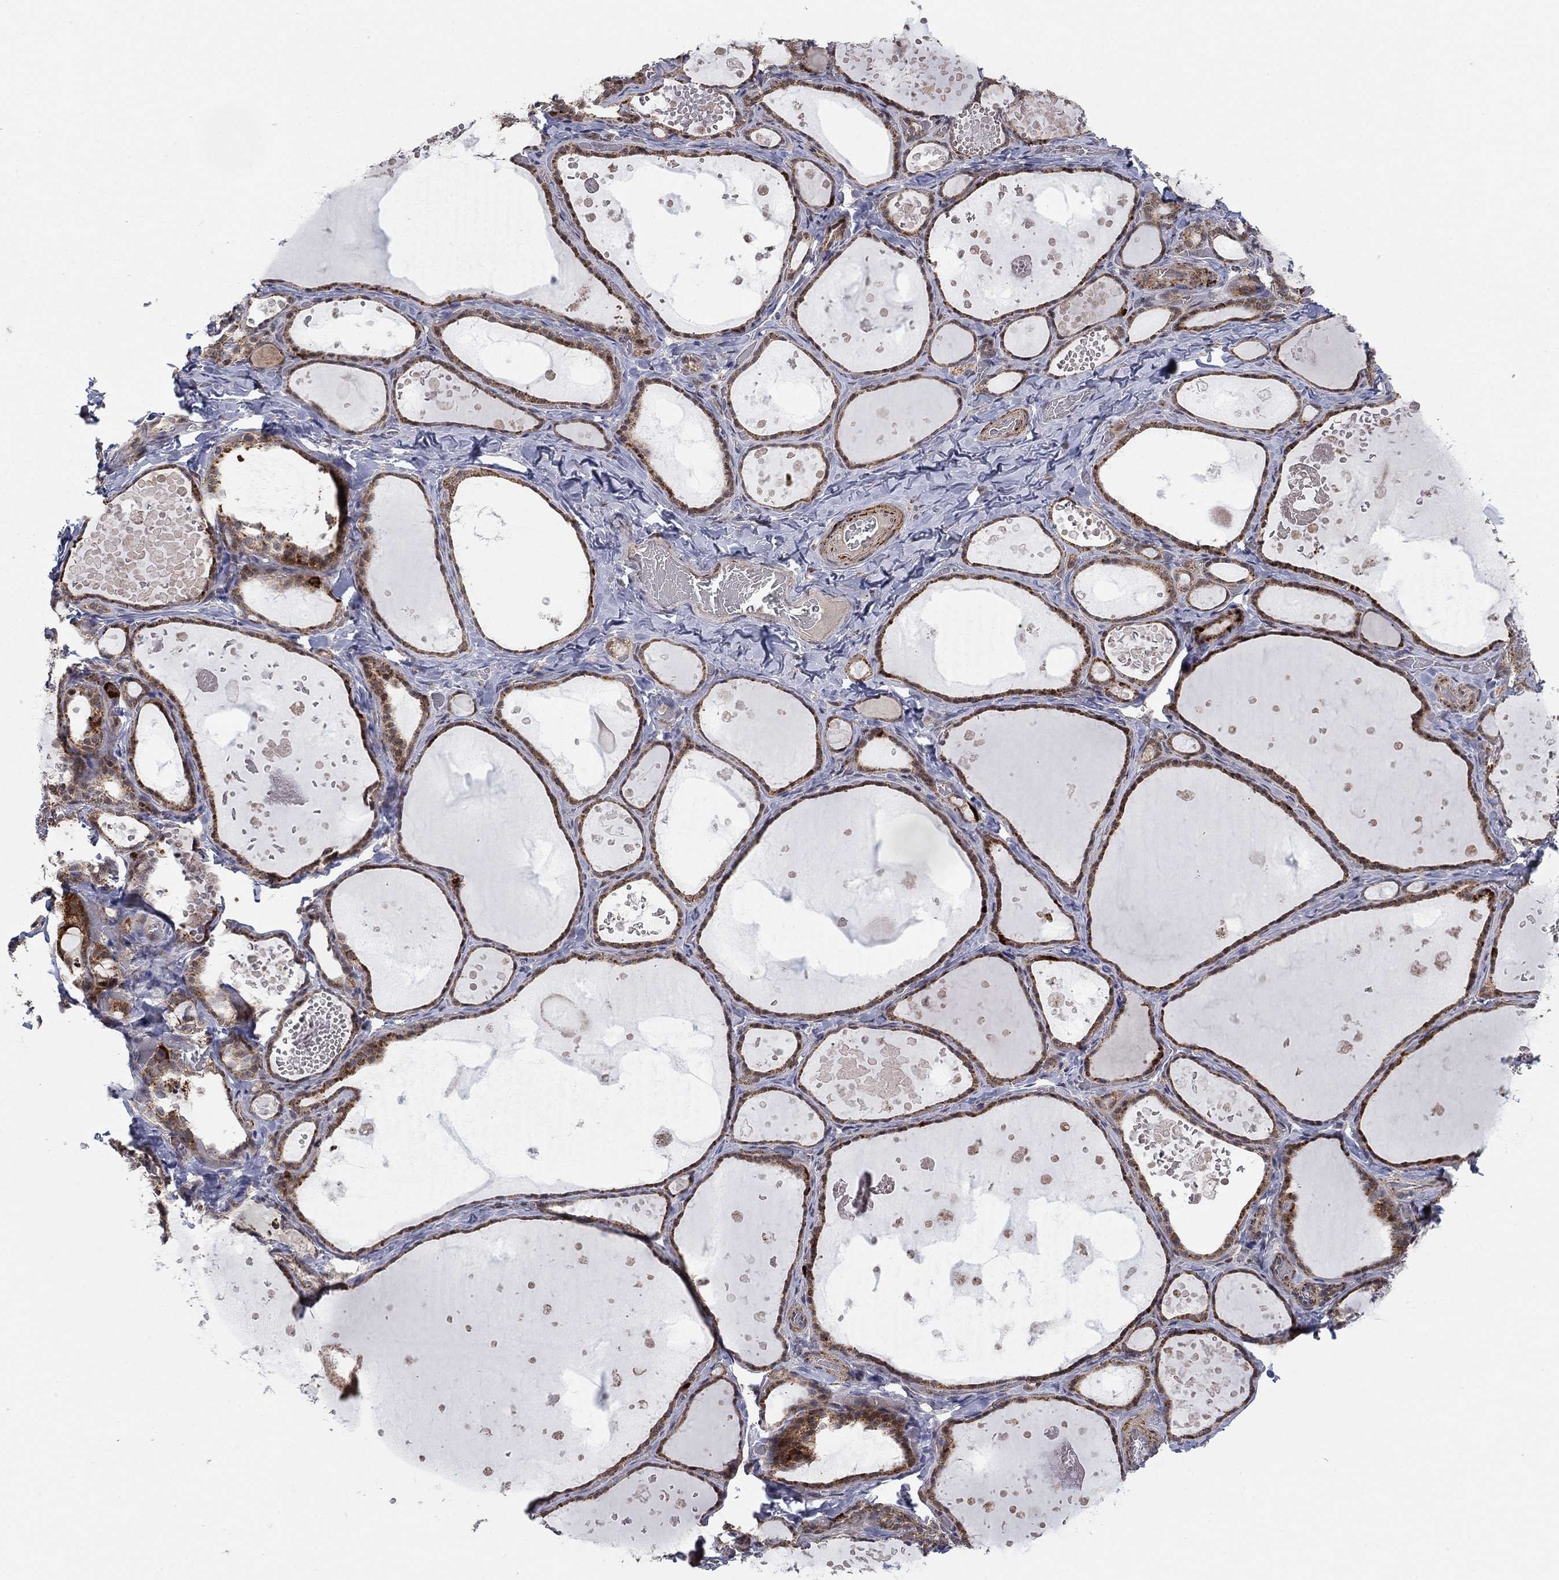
{"staining": {"intensity": "moderate", "quantity": ">75%", "location": "cytoplasmic/membranous"}, "tissue": "thyroid gland", "cell_type": "Glandular cells", "image_type": "normal", "snomed": [{"axis": "morphology", "description": "Normal tissue, NOS"}, {"axis": "topography", "description": "Thyroid gland"}], "caption": "Glandular cells exhibit medium levels of moderate cytoplasmic/membranous expression in about >75% of cells in benign thyroid gland.", "gene": "ZNF395", "patient": {"sex": "female", "age": 56}}